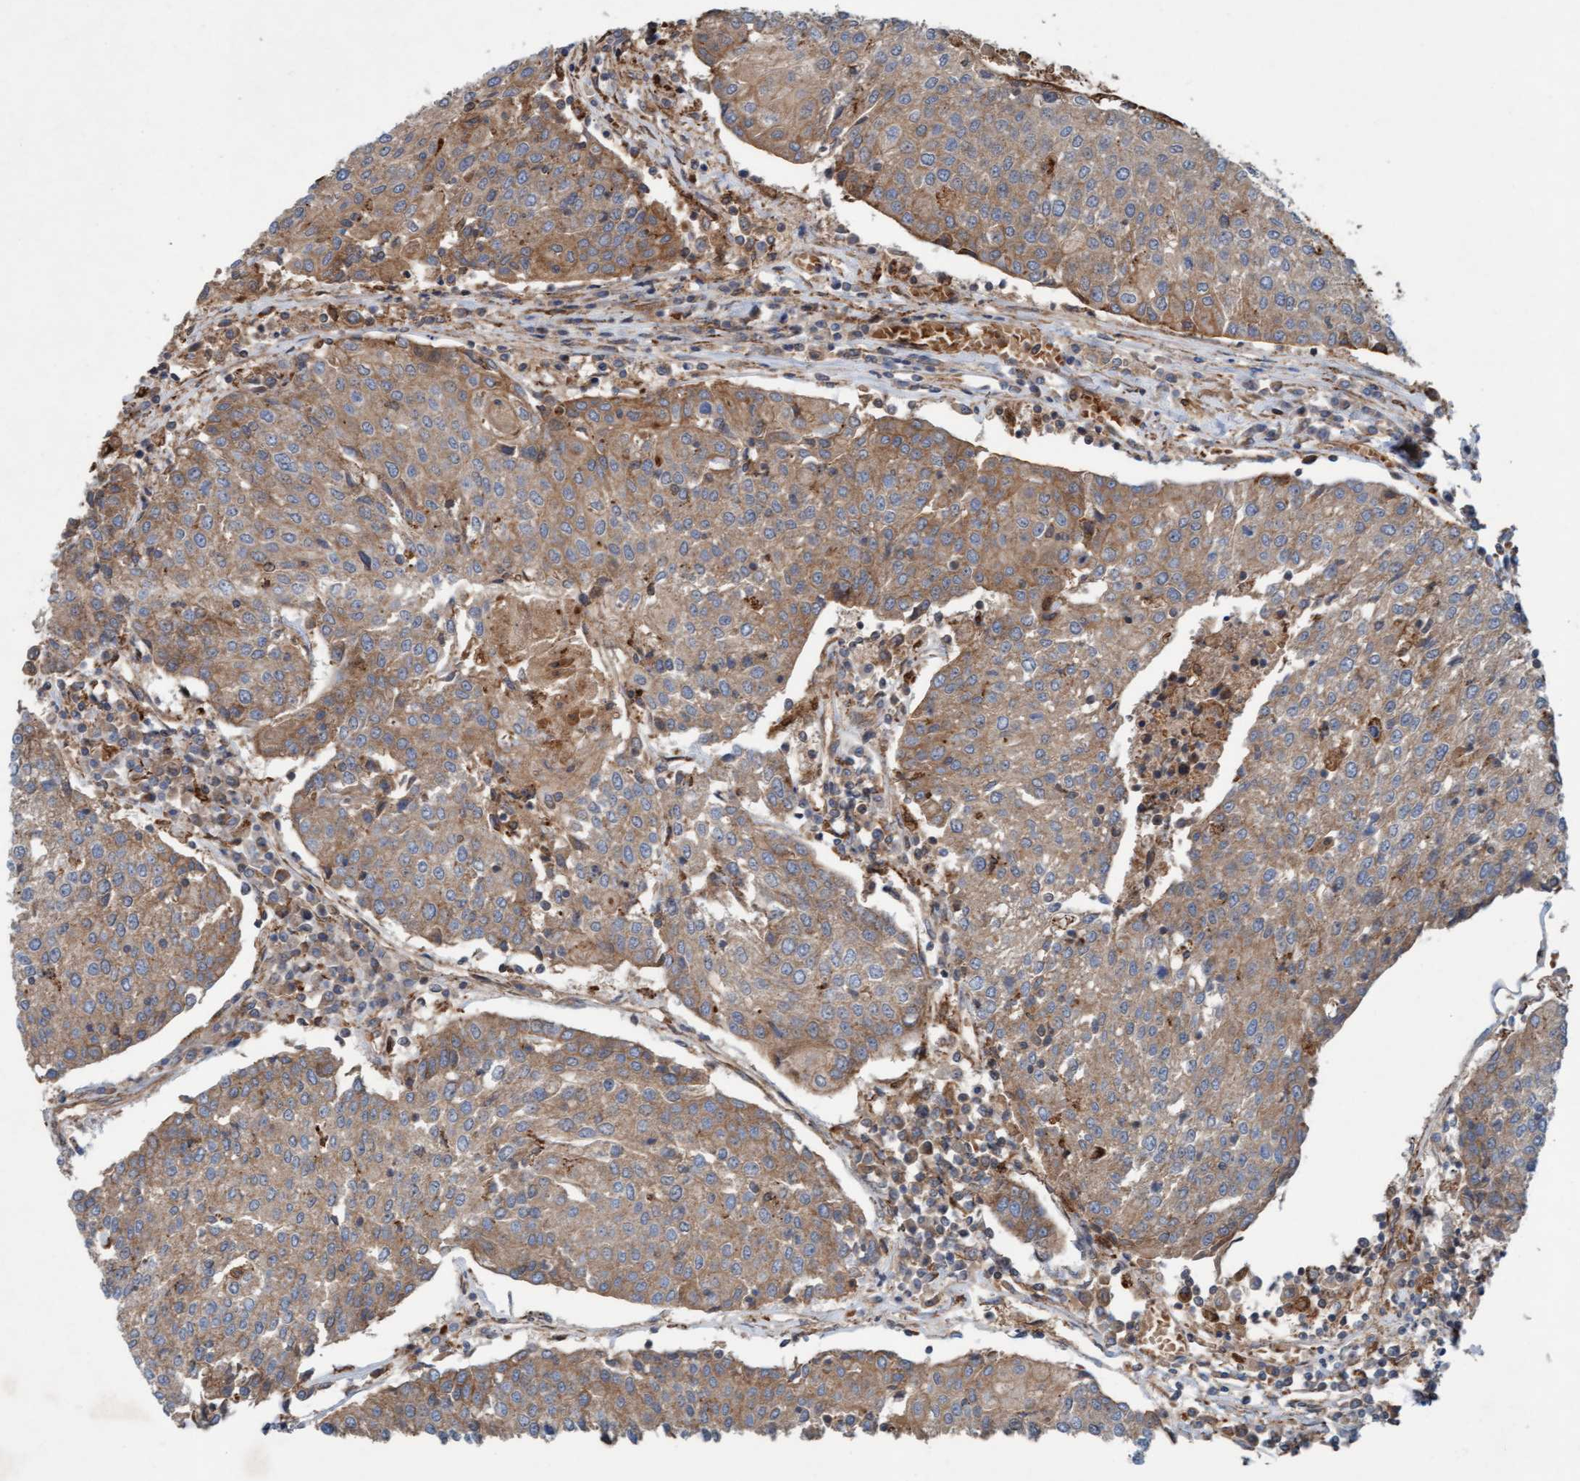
{"staining": {"intensity": "moderate", "quantity": ">75%", "location": "cytoplasmic/membranous"}, "tissue": "urothelial cancer", "cell_type": "Tumor cells", "image_type": "cancer", "snomed": [{"axis": "morphology", "description": "Urothelial carcinoma, High grade"}, {"axis": "topography", "description": "Urinary bladder"}], "caption": "About >75% of tumor cells in human urothelial carcinoma (high-grade) demonstrate moderate cytoplasmic/membranous protein expression as visualized by brown immunohistochemical staining.", "gene": "ERAL1", "patient": {"sex": "female", "age": 85}}